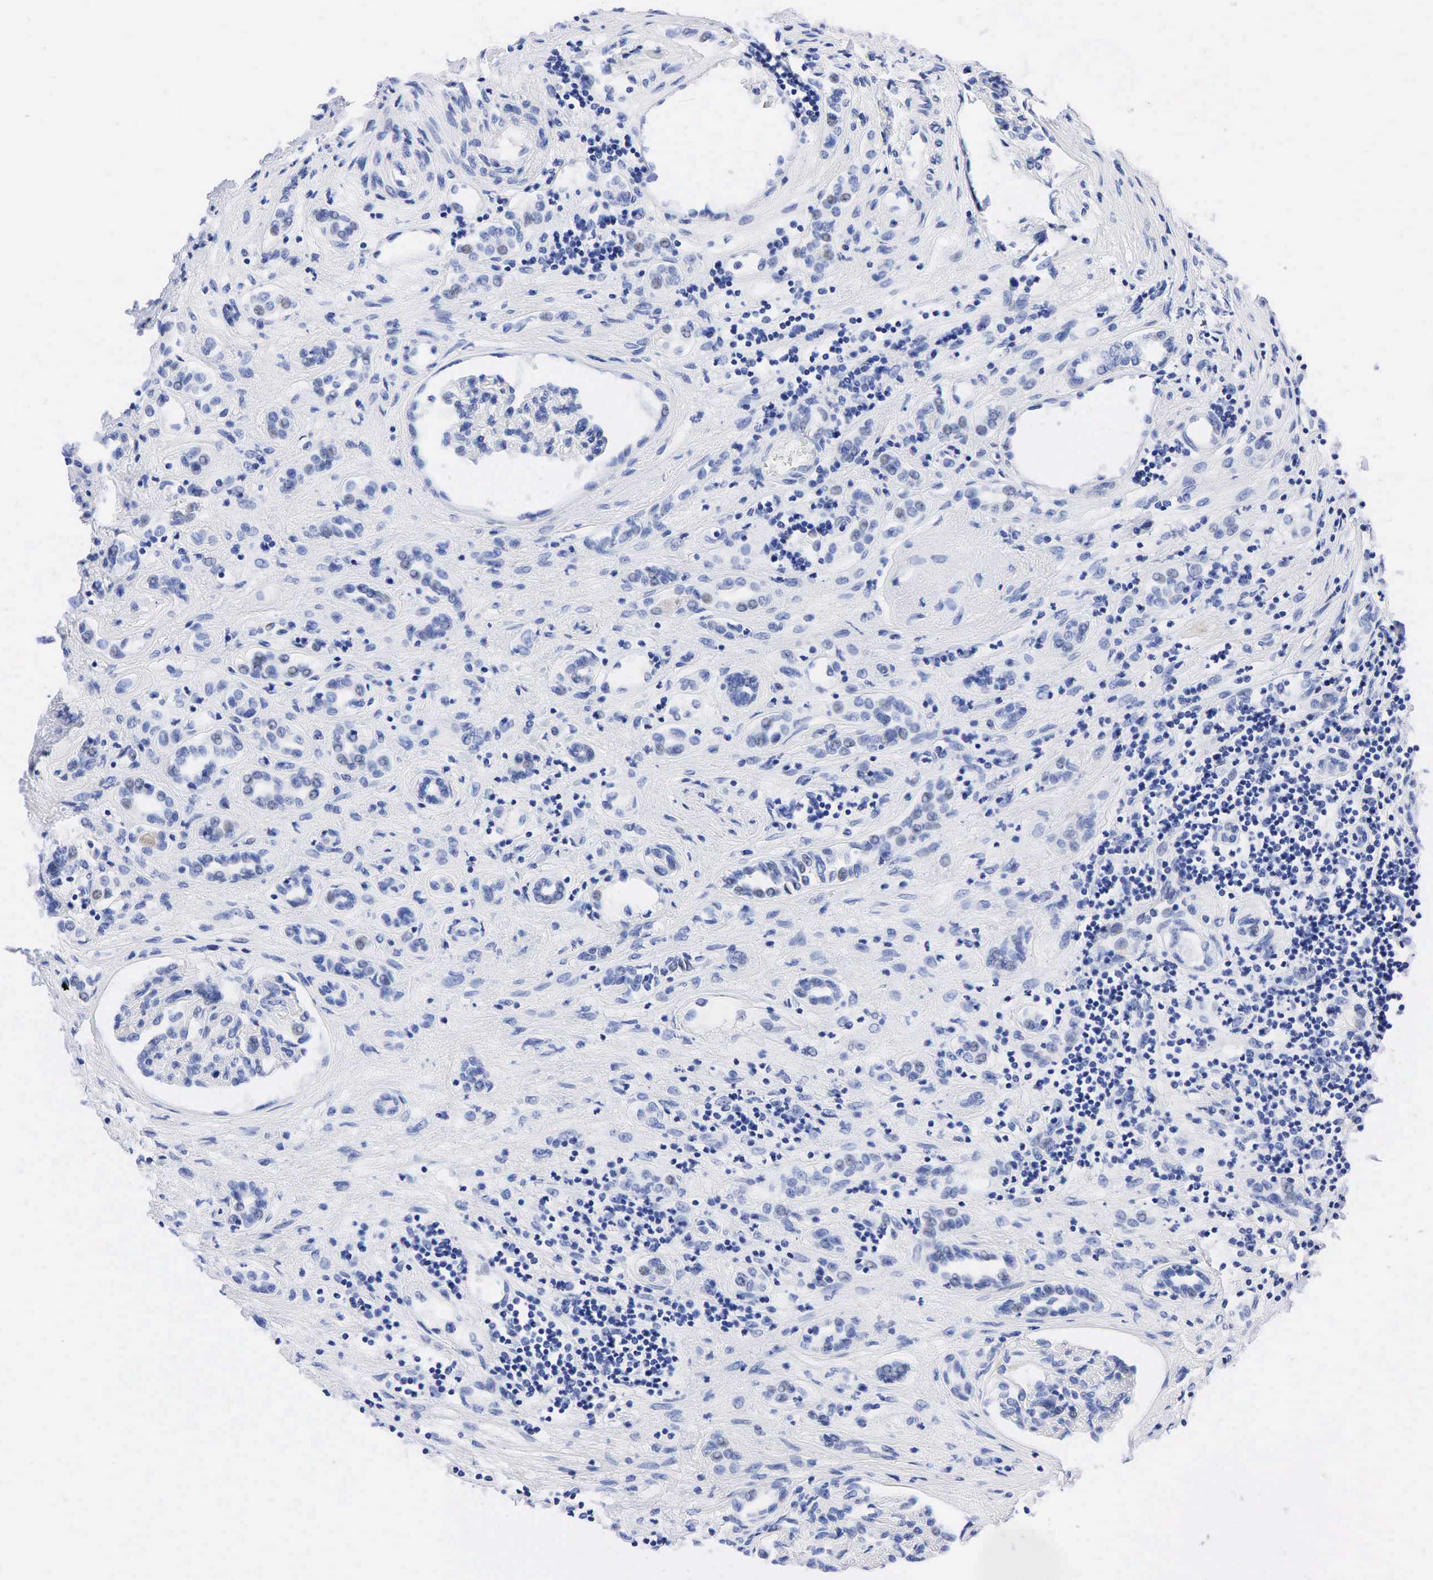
{"staining": {"intensity": "negative", "quantity": "none", "location": "none"}, "tissue": "renal cancer", "cell_type": "Tumor cells", "image_type": "cancer", "snomed": [{"axis": "morphology", "description": "Adenocarcinoma, NOS"}, {"axis": "topography", "description": "Kidney"}], "caption": "An image of human renal adenocarcinoma is negative for staining in tumor cells.", "gene": "PTH", "patient": {"sex": "male", "age": 57}}